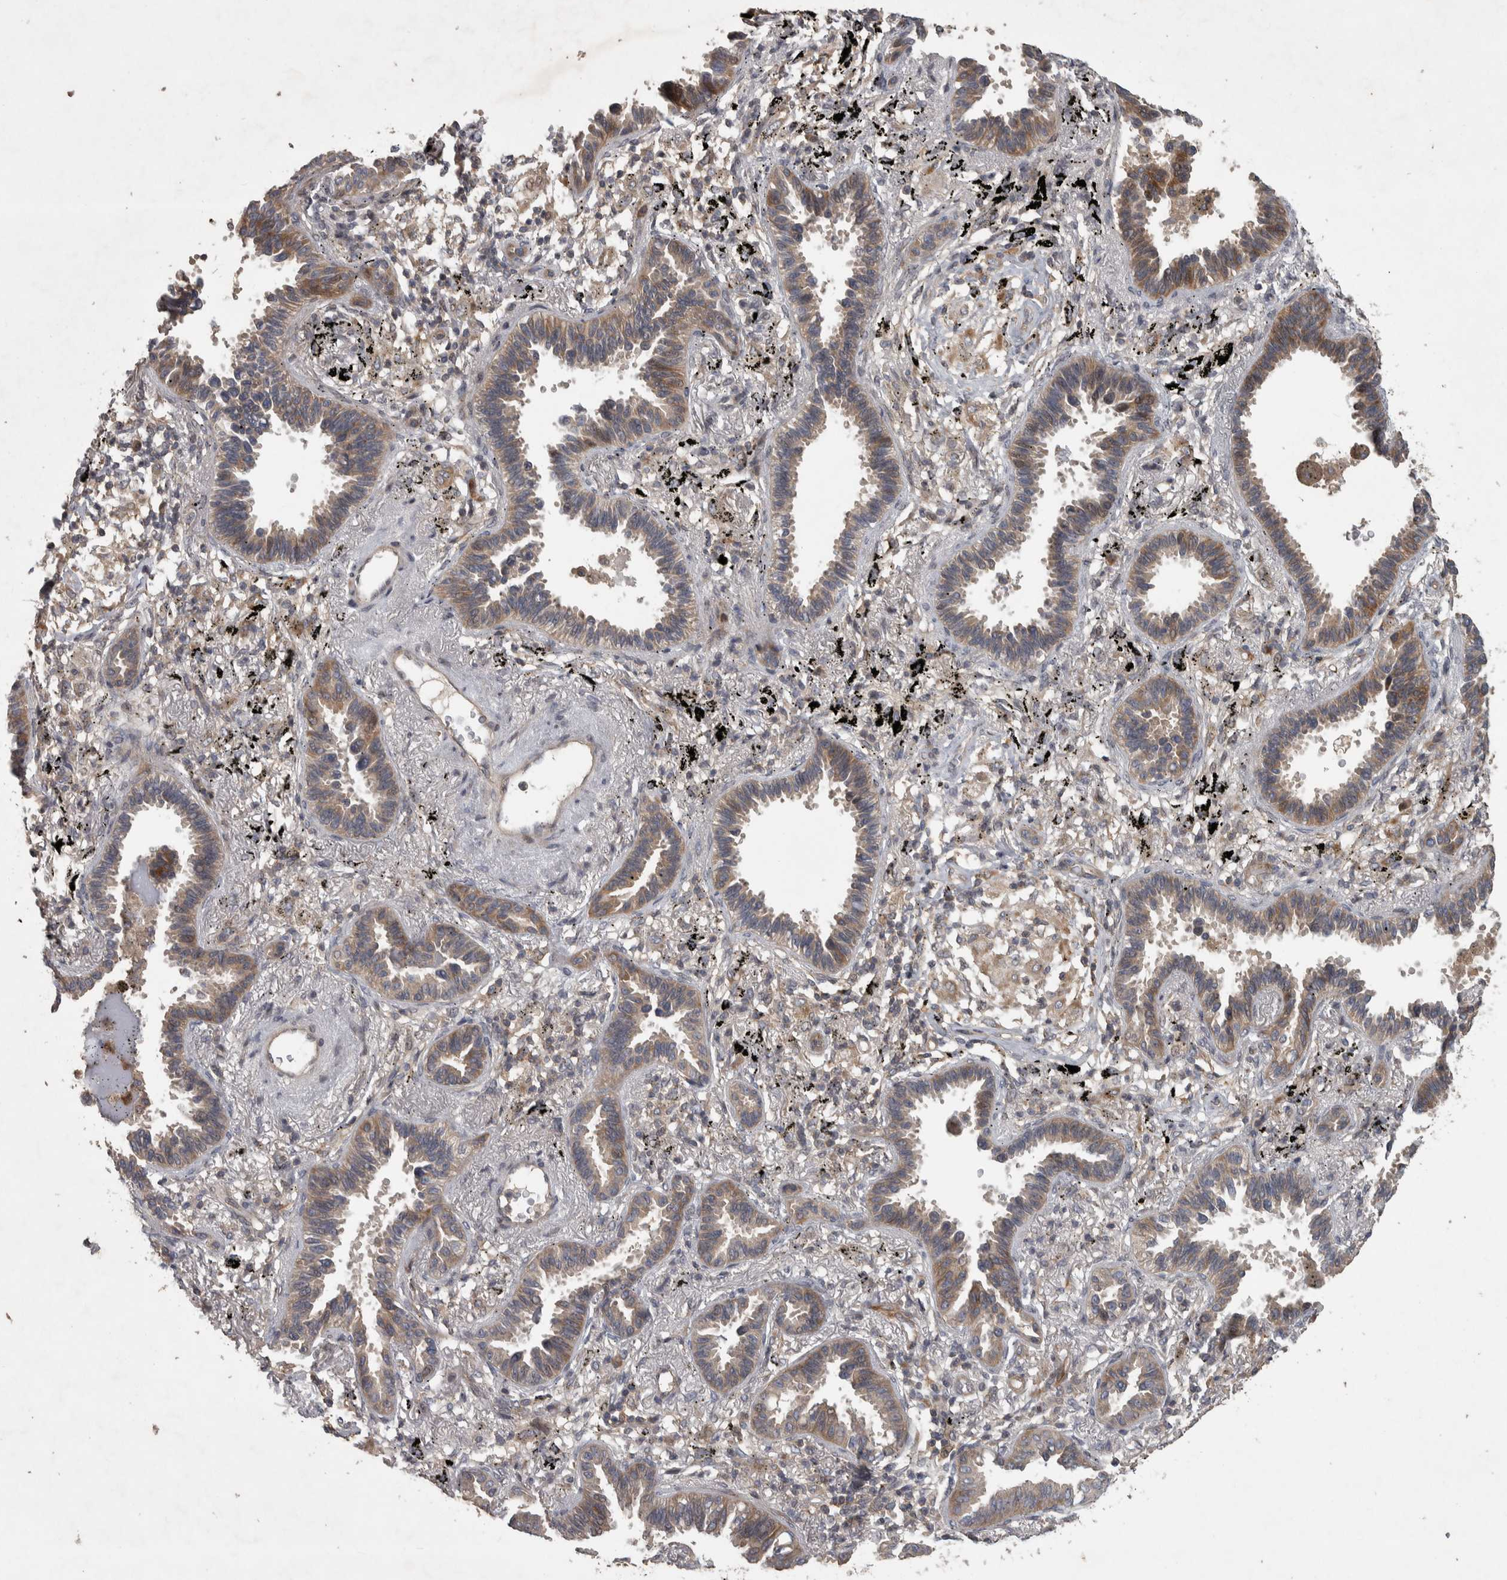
{"staining": {"intensity": "moderate", "quantity": ">75%", "location": "cytoplasmic/membranous"}, "tissue": "lung cancer", "cell_type": "Tumor cells", "image_type": "cancer", "snomed": [{"axis": "morphology", "description": "Adenocarcinoma, NOS"}, {"axis": "topography", "description": "Lung"}], "caption": "A high-resolution micrograph shows immunohistochemistry (IHC) staining of lung cancer, which exhibits moderate cytoplasmic/membranous staining in approximately >75% of tumor cells.", "gene": "ERAL1", "patient": {"sex": "male", "age": 59}}